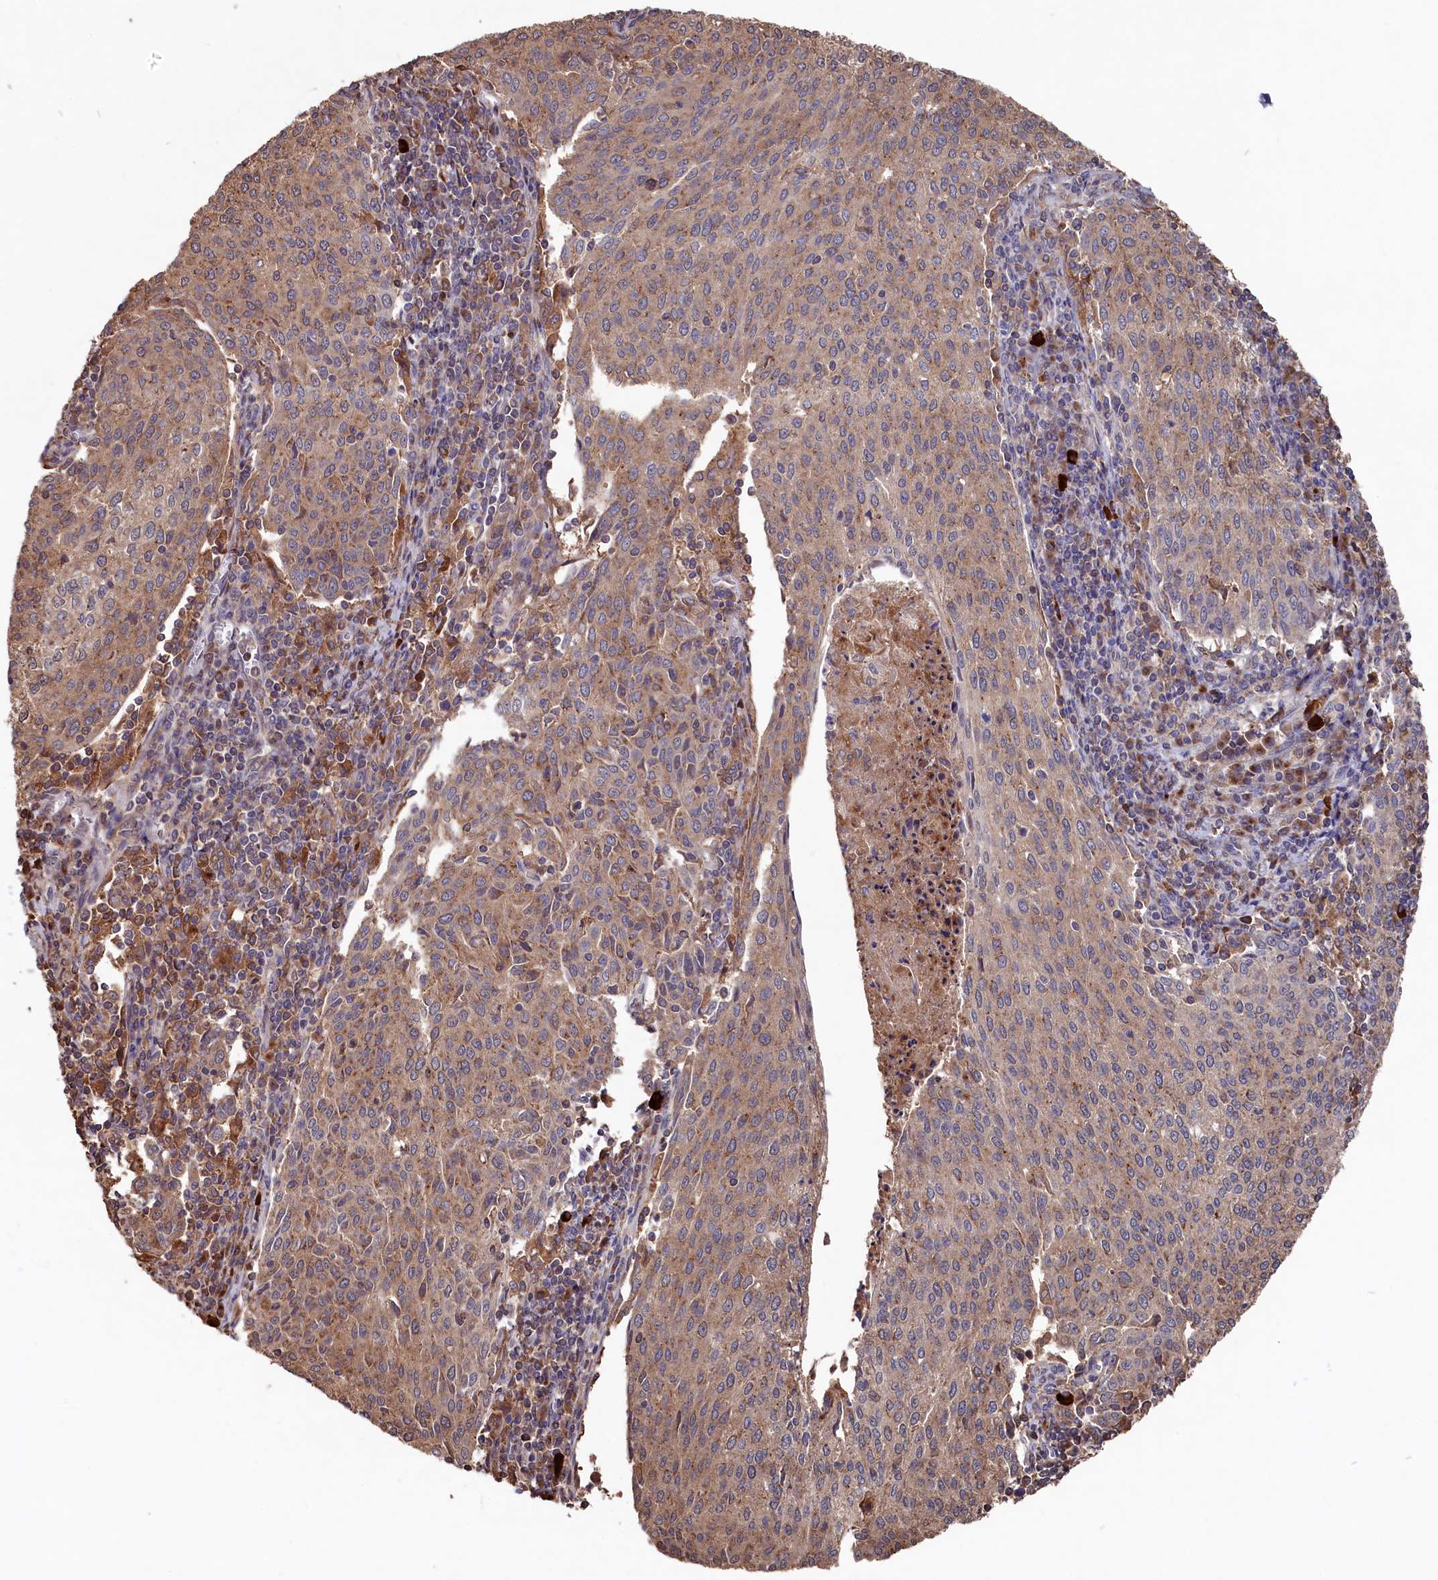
{"staining": {"intensity": "moderate", "quantity": ">75%", "location": "cytoplasmic/membranous"}, "tissue": "cervical cancer", "cell_type": "Tumor cells", "image_type": "cancer", "snomed": [{"axis": "morphology", "description": "Squamous cell carcinoma, NOS"}, {"axis": "topography", "description": "Cervix"}], "caption": "A brown stain labels moderate cytoplasmic/membranous positivity of a protein in human cervical cancer tumor cells.", "gene": "NAA60", "patient": {"sex": "female", "age": 46}}